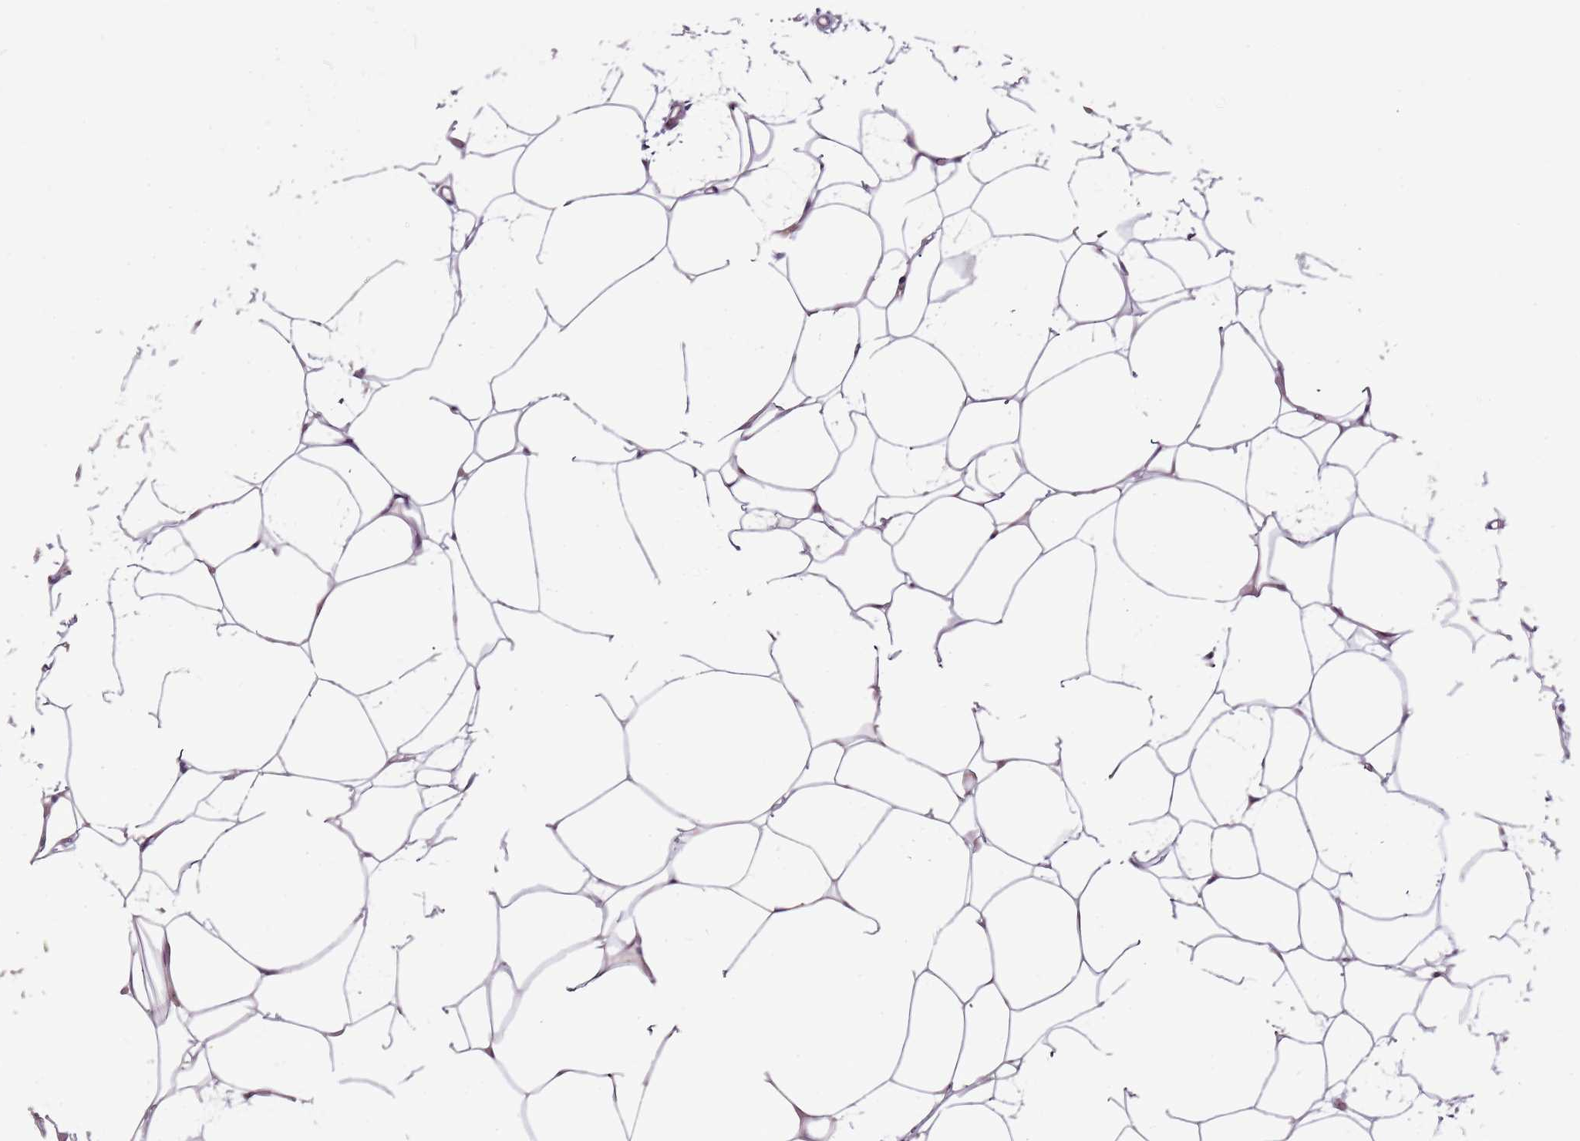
{"staining": {"intensity": "weak", "quantity": "<25%", "location": "cytoplasmic/membranous,nuclear"}, "tissue": "adipose tissue", "cell_type": "Adipocytes", "image_type": "normal", "snomed": [{"axis": "morphology", "description": "Normal tissue, NOS"}, {"axis": "topography", "description": "Breast"}], "caption": "The image exhibits no significant positivity in adipocytes of adipose tissue.", "gene": "NKX2", "patient": {"sex": "female", "age": 23}}